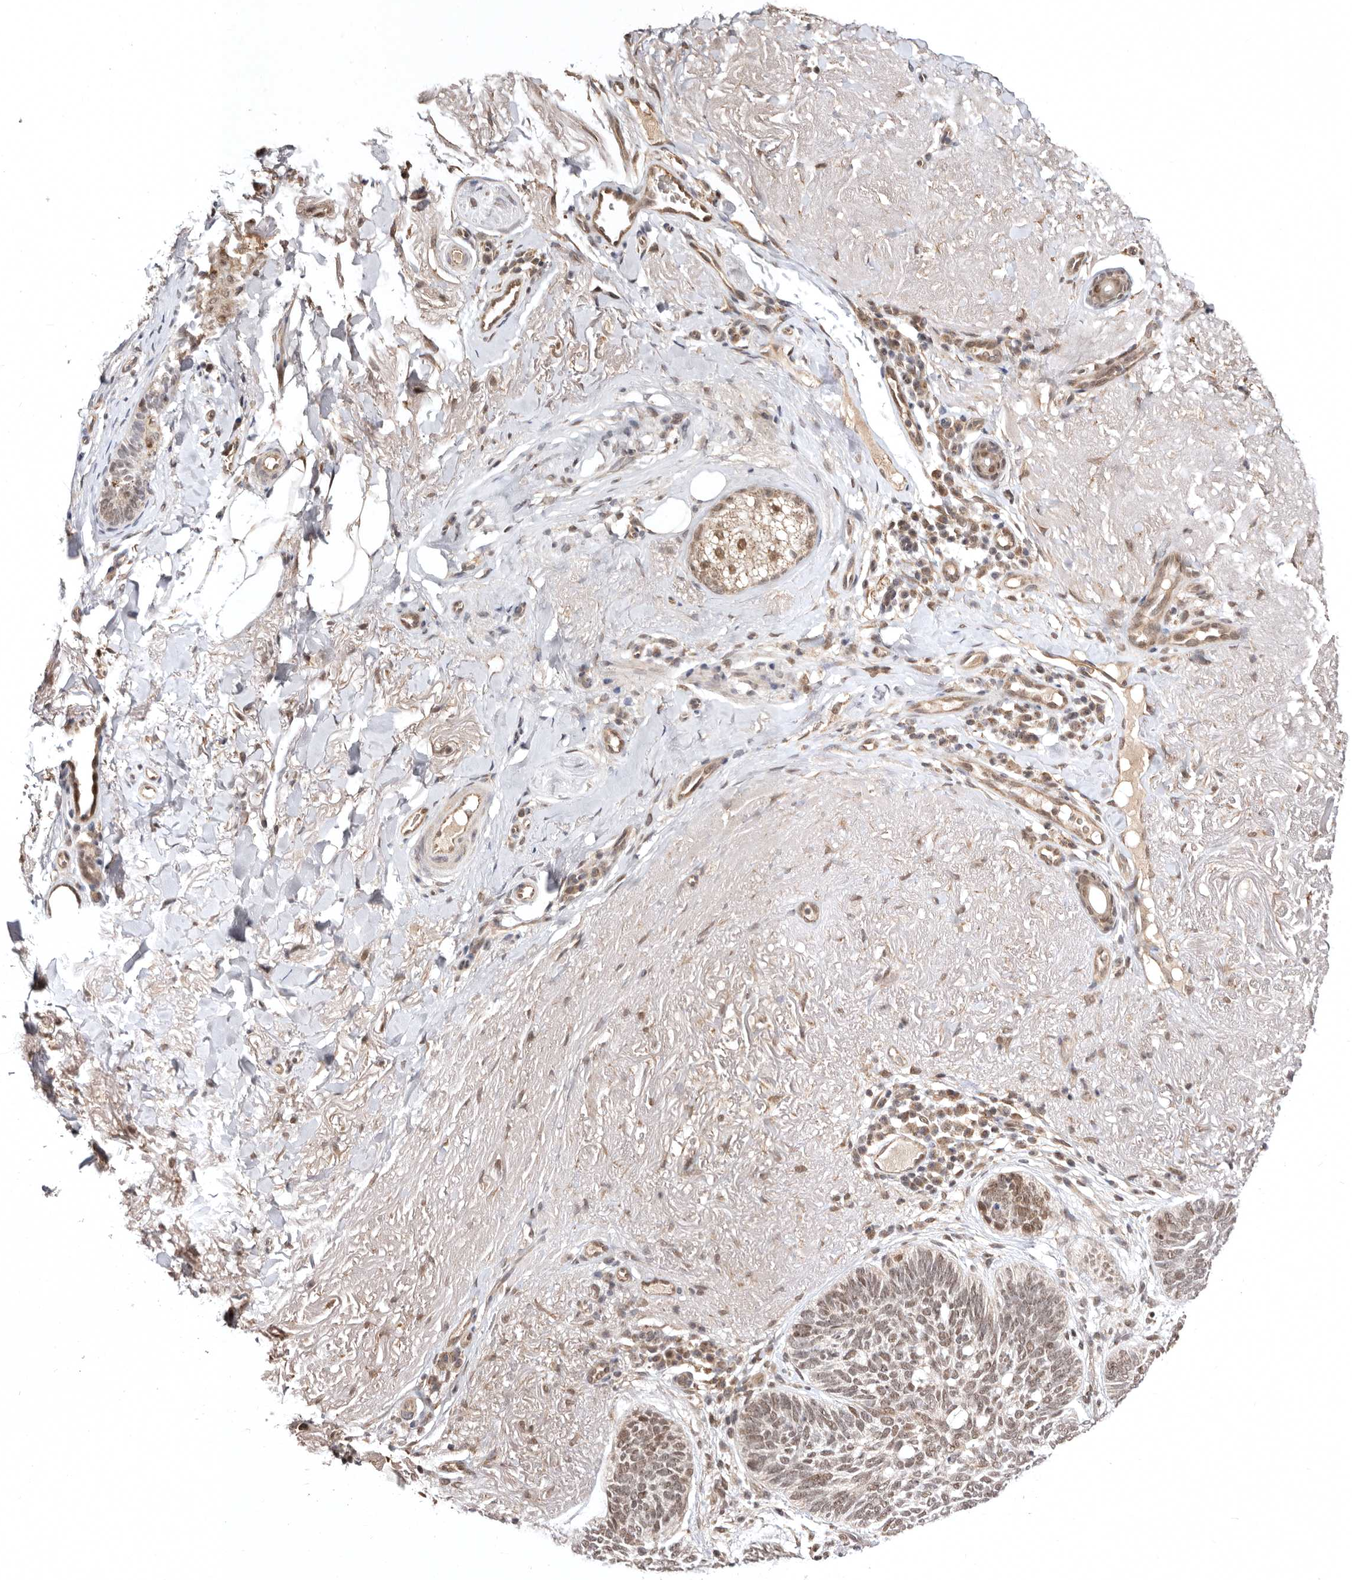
{"staining": {"intensity": "weak", "quantity": ">75%", "location": "nuclear"}, "tissue": "skin cancer", "cell_type": "Tumor cells", "image_type": "cancer", "snomed": [{"axis": "morphology", "description": "Basal cell carcinoma"}, {"axis": "topography", "description": "Skin"}], "caption": "Protein expression analysis of human basal cell carcinoma (skin) reveals weak nuclear expression in approximately >75% of tumor cells.", "gene": "MED8", "patient": {"sex": "female", "age": 85}}